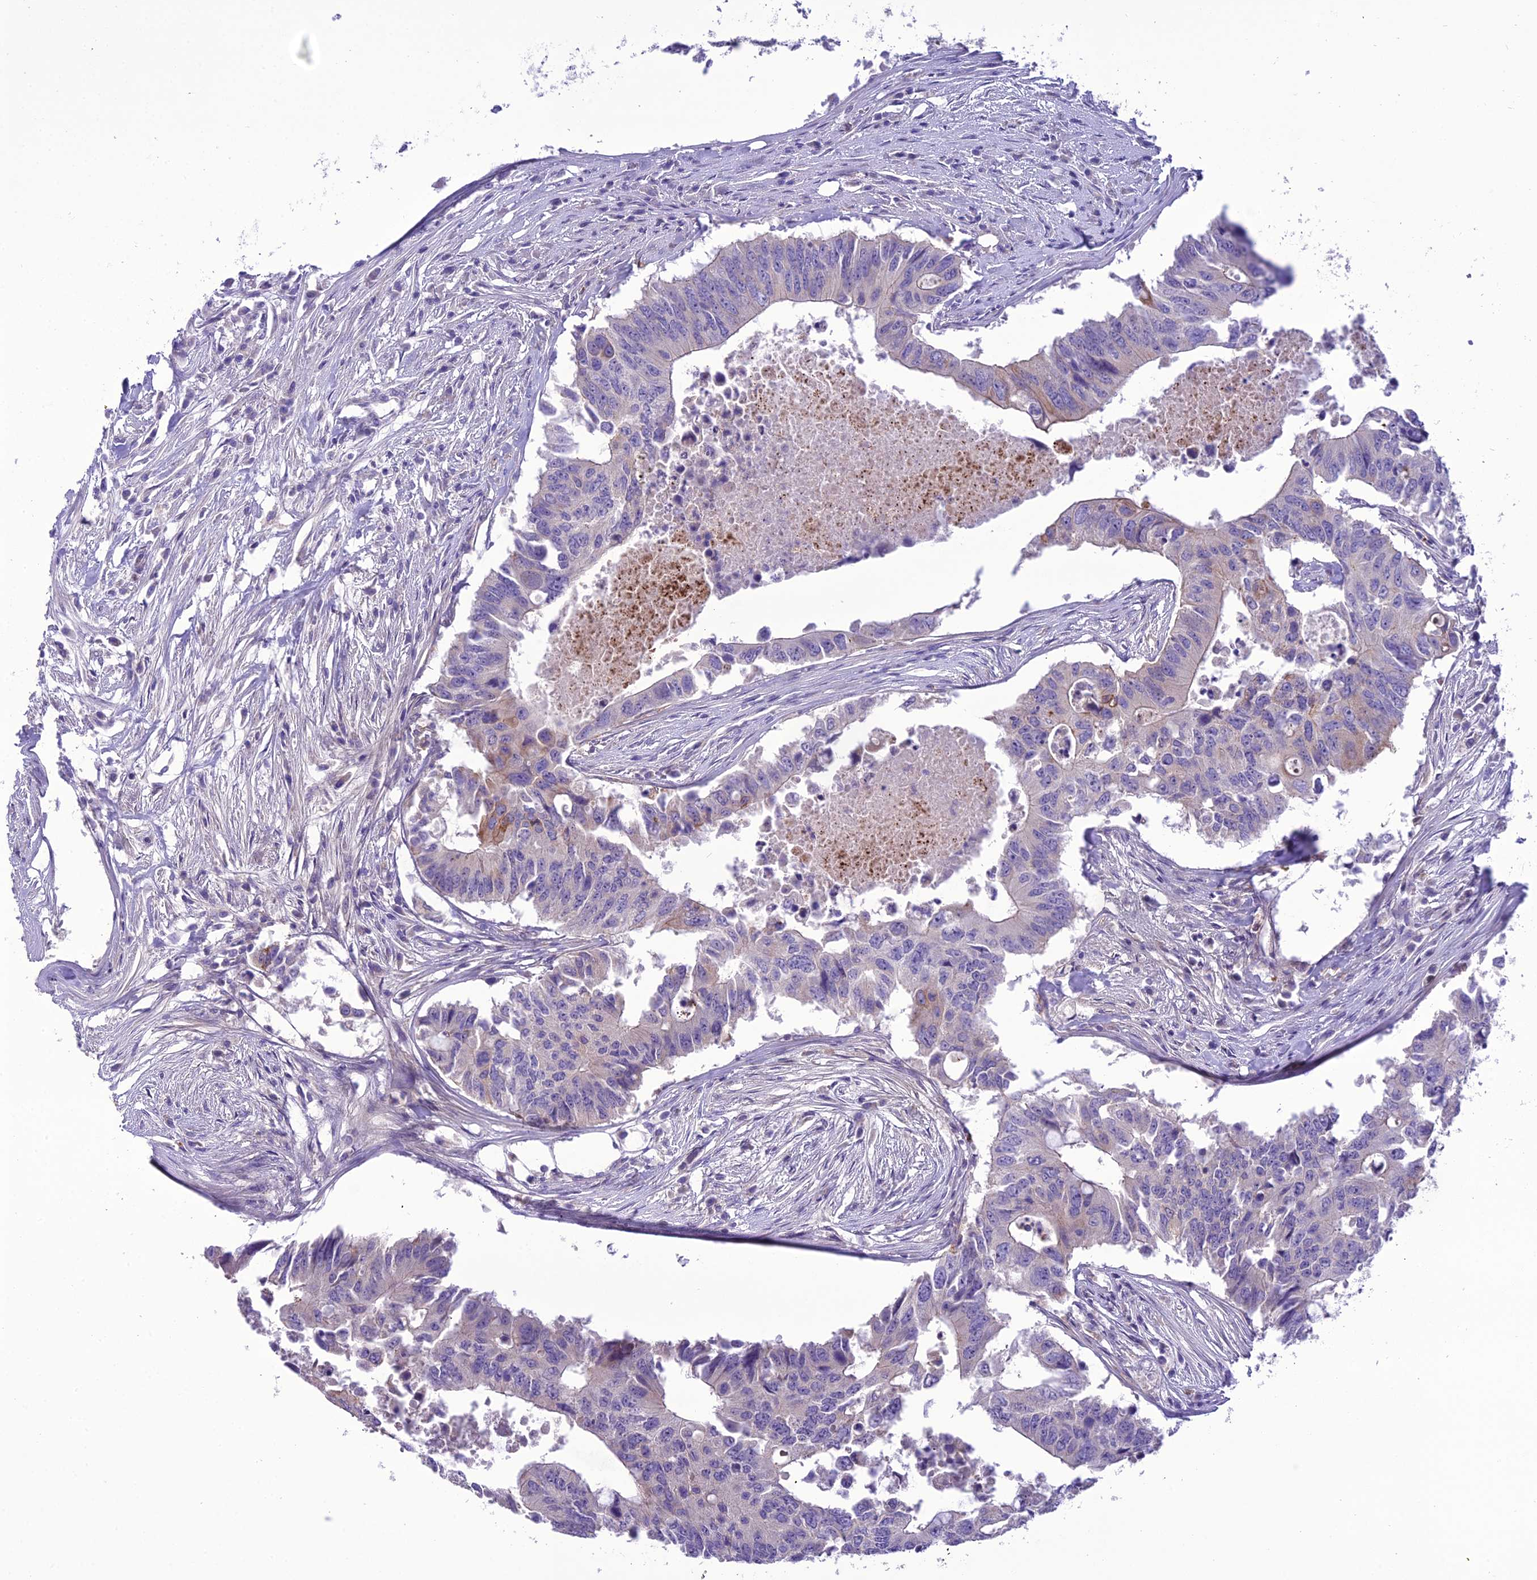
{"staining": {"intensity": "negative", "quantity": "none", "location": "none"}, "tissue": "colorectal cancer", "cell_type": "Tumor cells", "image_type": "cancer", "snomed": [{"axis": "morphology", "description": "Adenocarcinoma, NOS"}, {"axis": "topography", "description": "Colon"}], "caption": "The photomicrograph demonstrates no staining of tumor cells in colorectal cancer.", "gene": "SCRT1", "patient": {"sex": "male", "age": 71}}